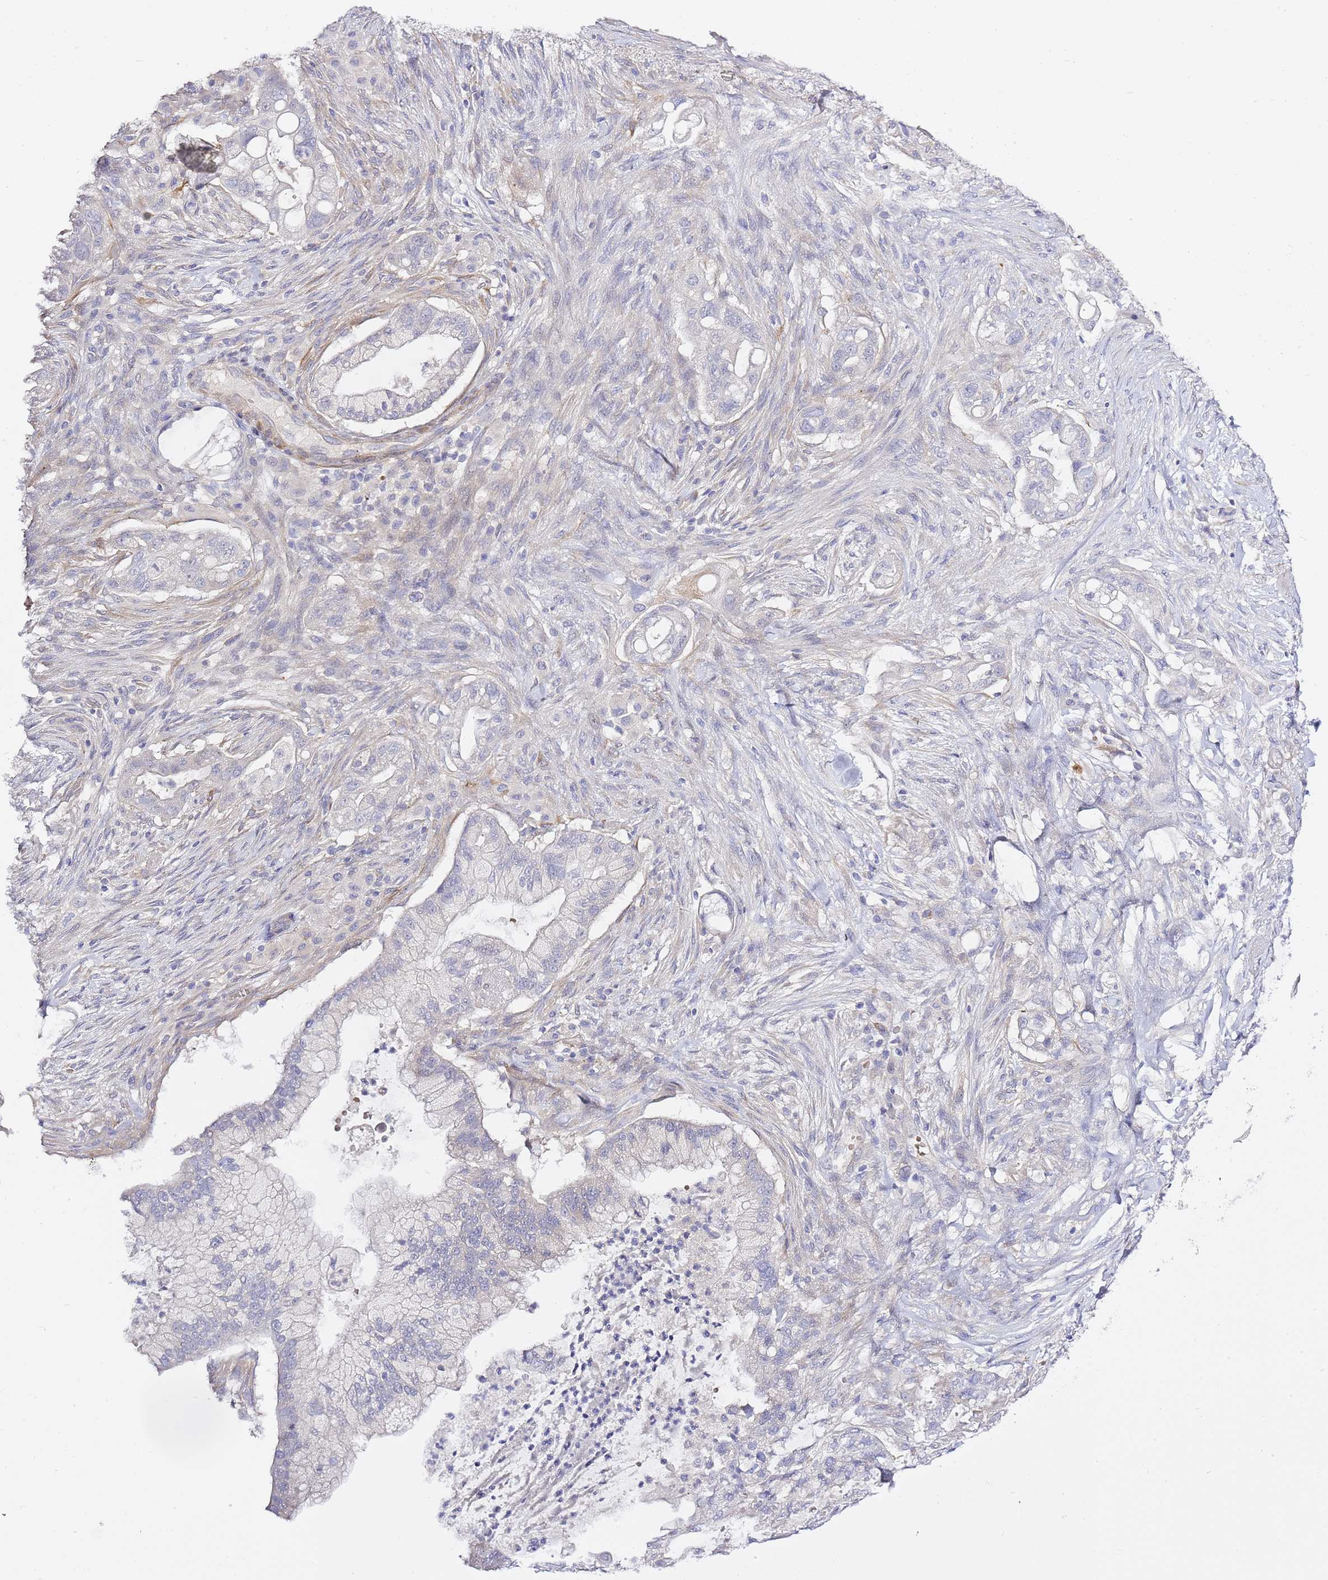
{"staining": {"intensity": "negative", "quantity": "none", "location": "none"}, "tissue": "pancreatic cancer", "cell_type": "Tumor cells", "image_type": "cancer", "snomed": [{"axis": "morphology", "description": "Adenocarcinoma, NOS"}, {"axis": "topography", "description": "Pancreas"}], "caption": "IHC image of pancreatic cancer (adenocarcinoma) stained for a protein (brown), which displays no expression in tumor cells.", "gene": "RFK", "patient": {"sex": "male", "age": 44}}